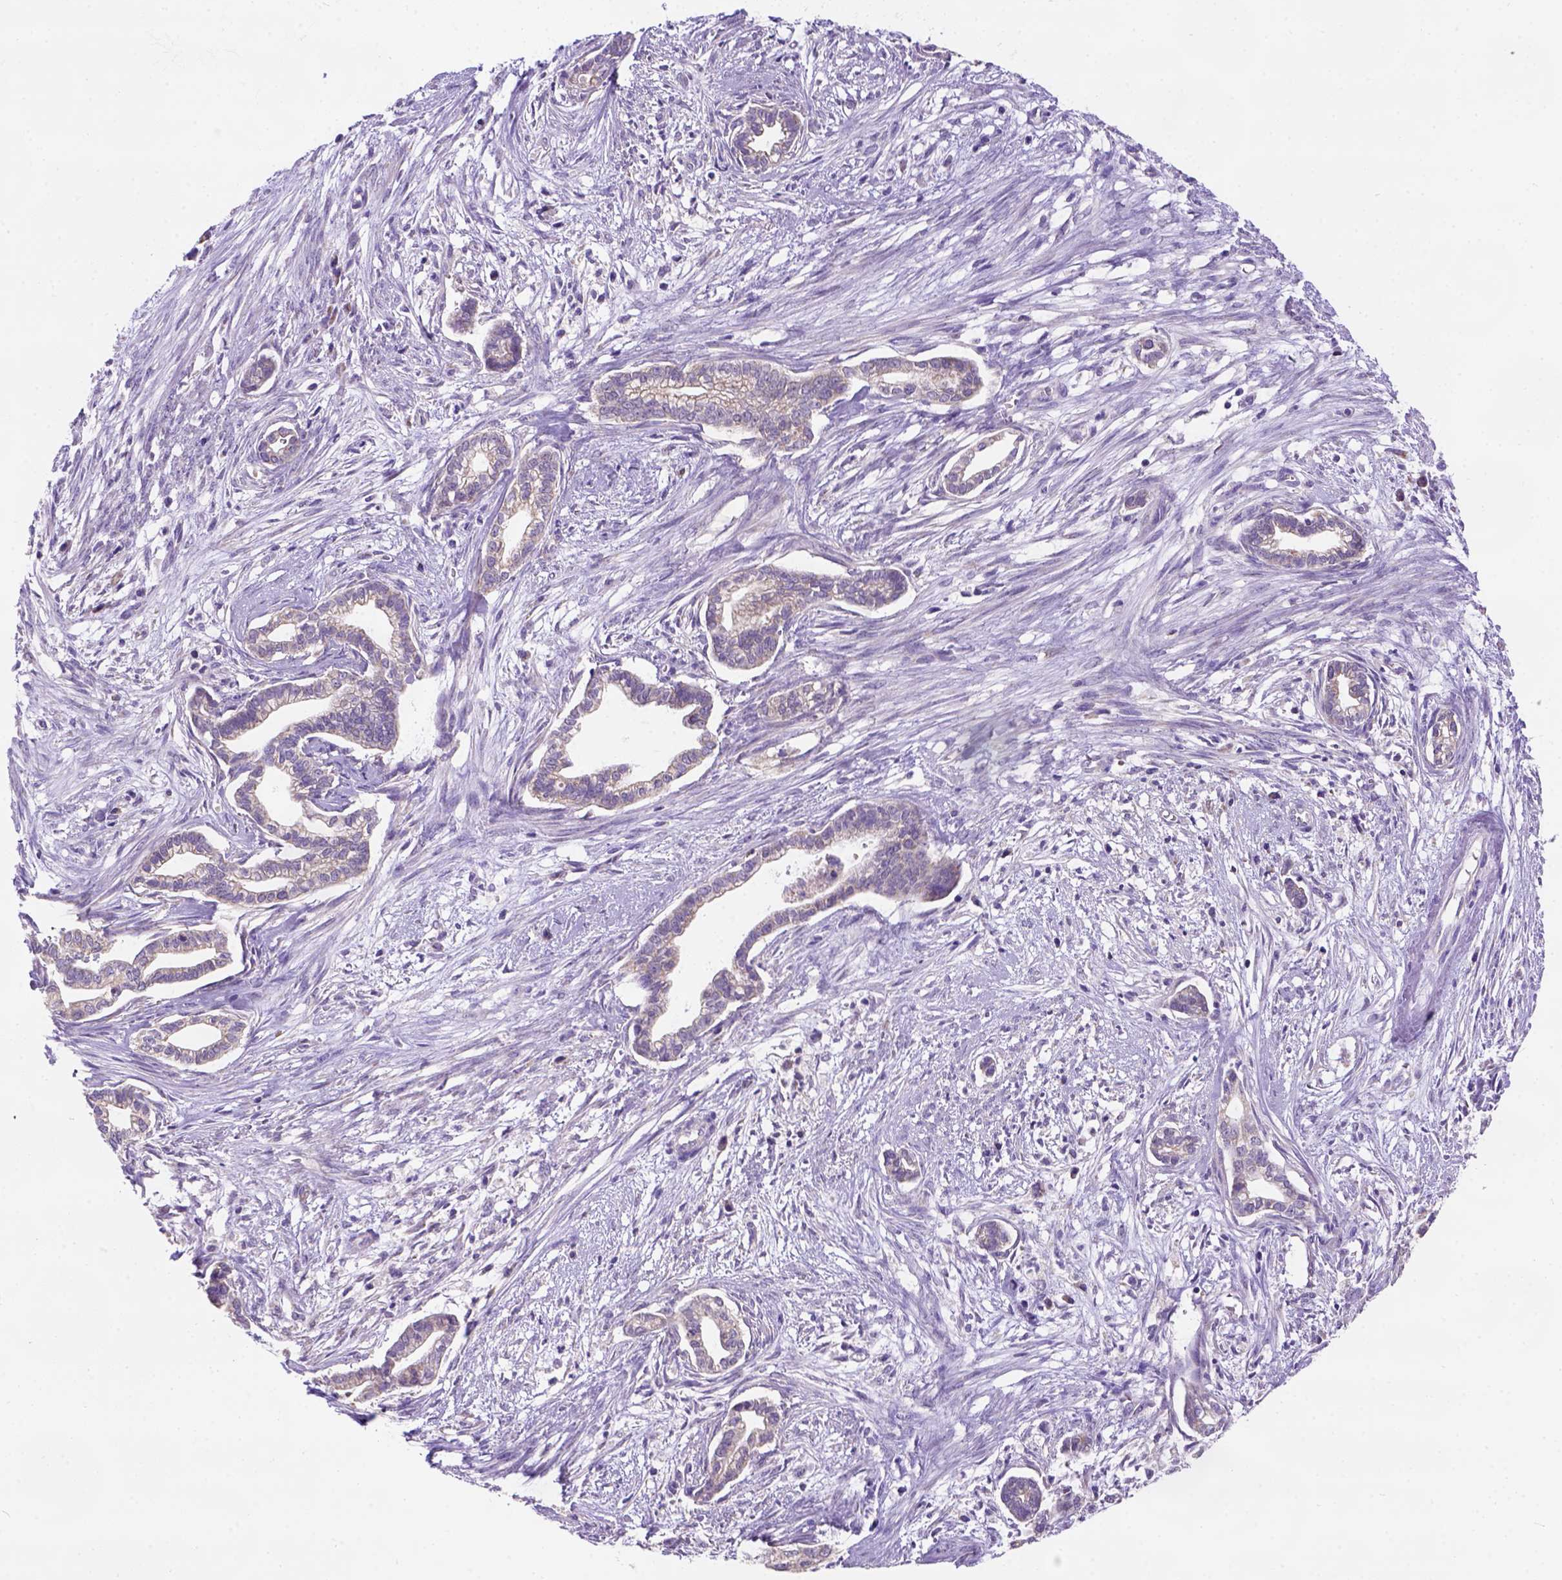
{"staining": {"intensity": "negative", "quantity": "none", "location": "none"}, "tissue": "cervical cancer", "cell_type": "Tumor cells", "image_type": "cancer", "snomed": [{"axis": "morphology", "description": "Adenocarcinoma, NOS"}, {"axis": "topography", "description": "Cervix"}], "caption": "Immunohistochemistry (IHC) photomicrograph of neoplastic tissue: adenocarcinoma (cervical) stained with DAB demonstrates no significant protein expression in tumor cells. (DAB (3,3'-diaminobenzidine) immunohistochemistry, high magnification).", "gene": "L2HGDH", "patient": {"sex": "female", "age": 62}}